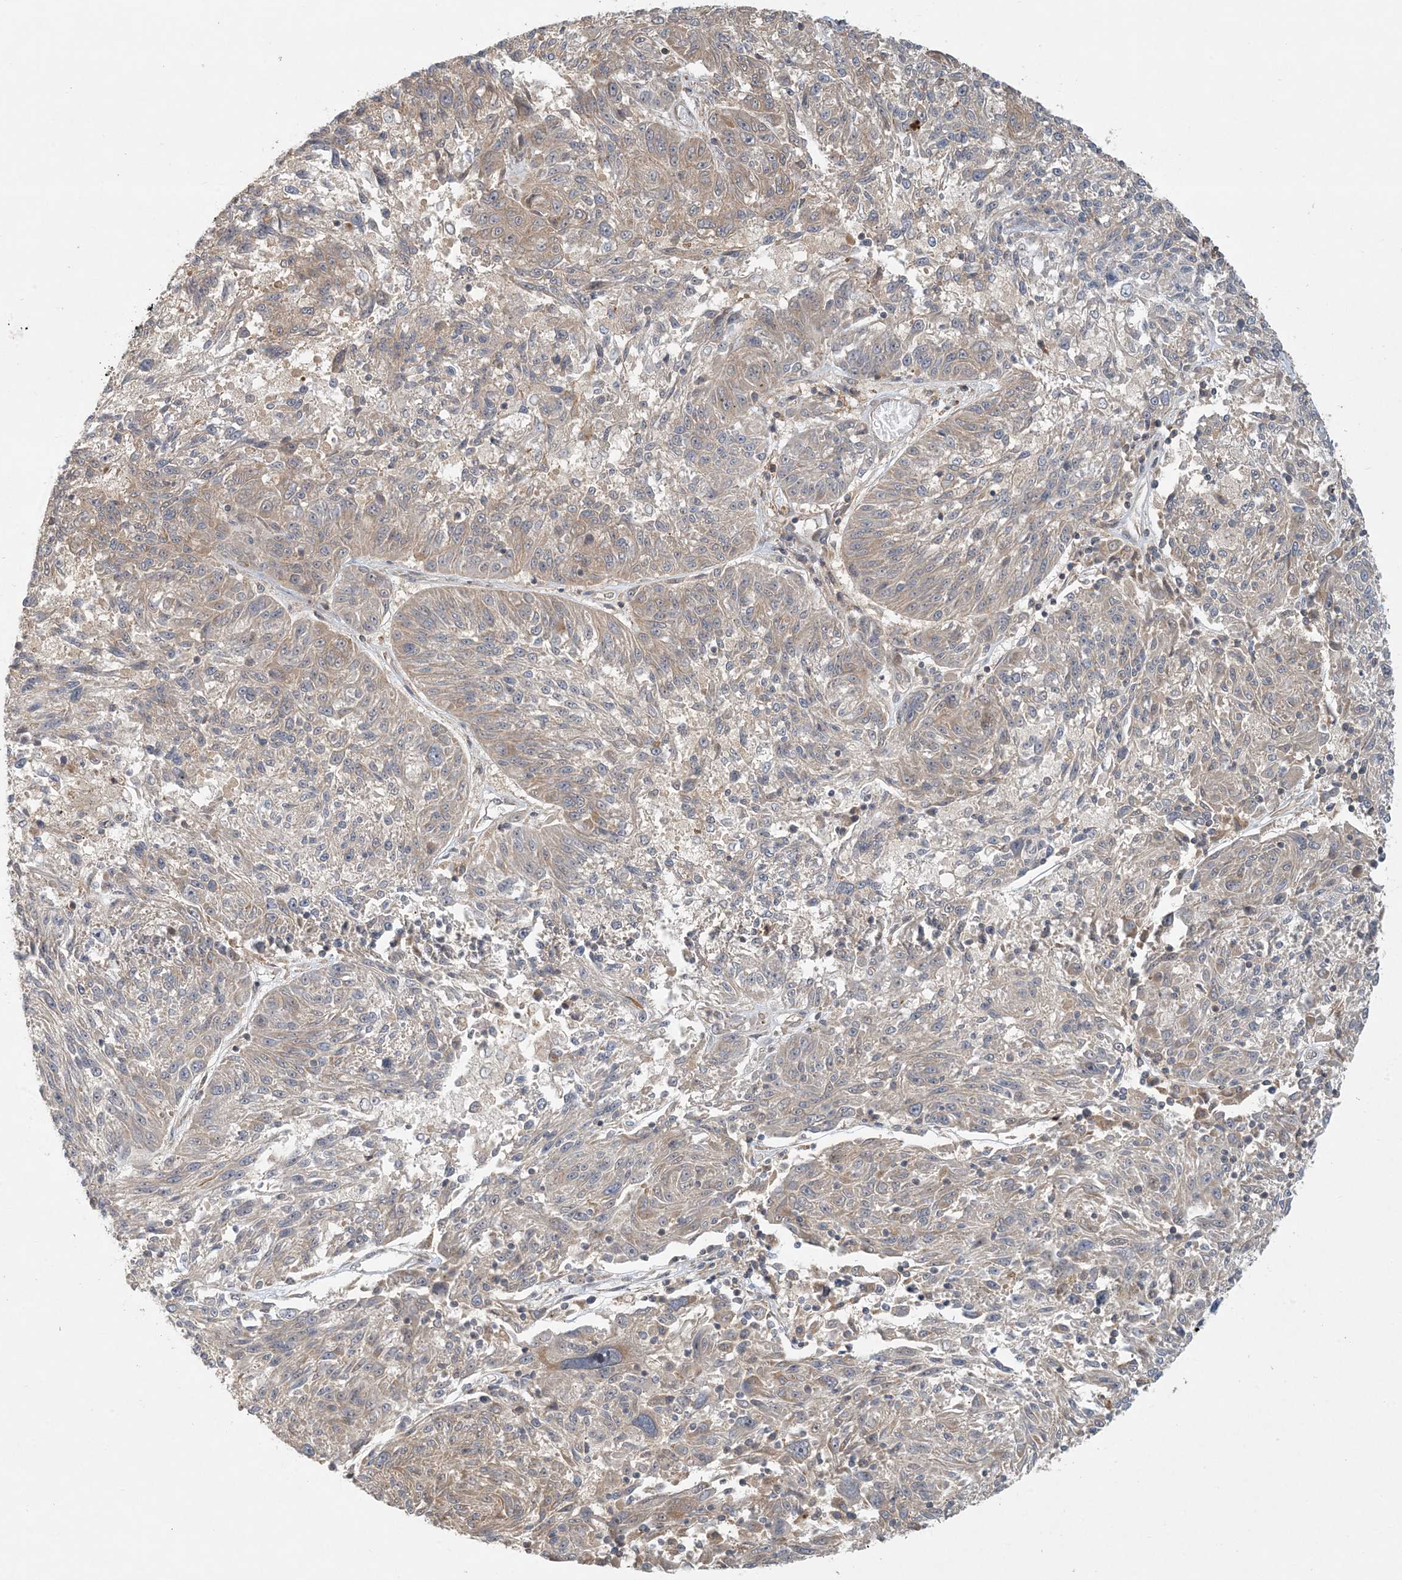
{"staining": {"intensity": "weak", "quantity": ">75%", "location": "cytoplasmic/membranous"}, "tissue": "melanoma", "cell_type": "Tumor cells", "image_type": "cancer", "snomed": [{"axis": "morphology", "description": "Malignant melanoma, NOS"}, {"axis": "topography", "description": "Skin"}], "caption": "Immunohistochemical staining of human malignant melanoma demonstrates low levels of weak cytoplasmic/membranous staining in approximately >75% of tumor cells. The staining is performed using DAB brown chromogen to label protein expression. The nuclei are counter-stained blue using hematoxylin.", "gene": "OBI1", "patient": {"sex": "male", "age": 53}}